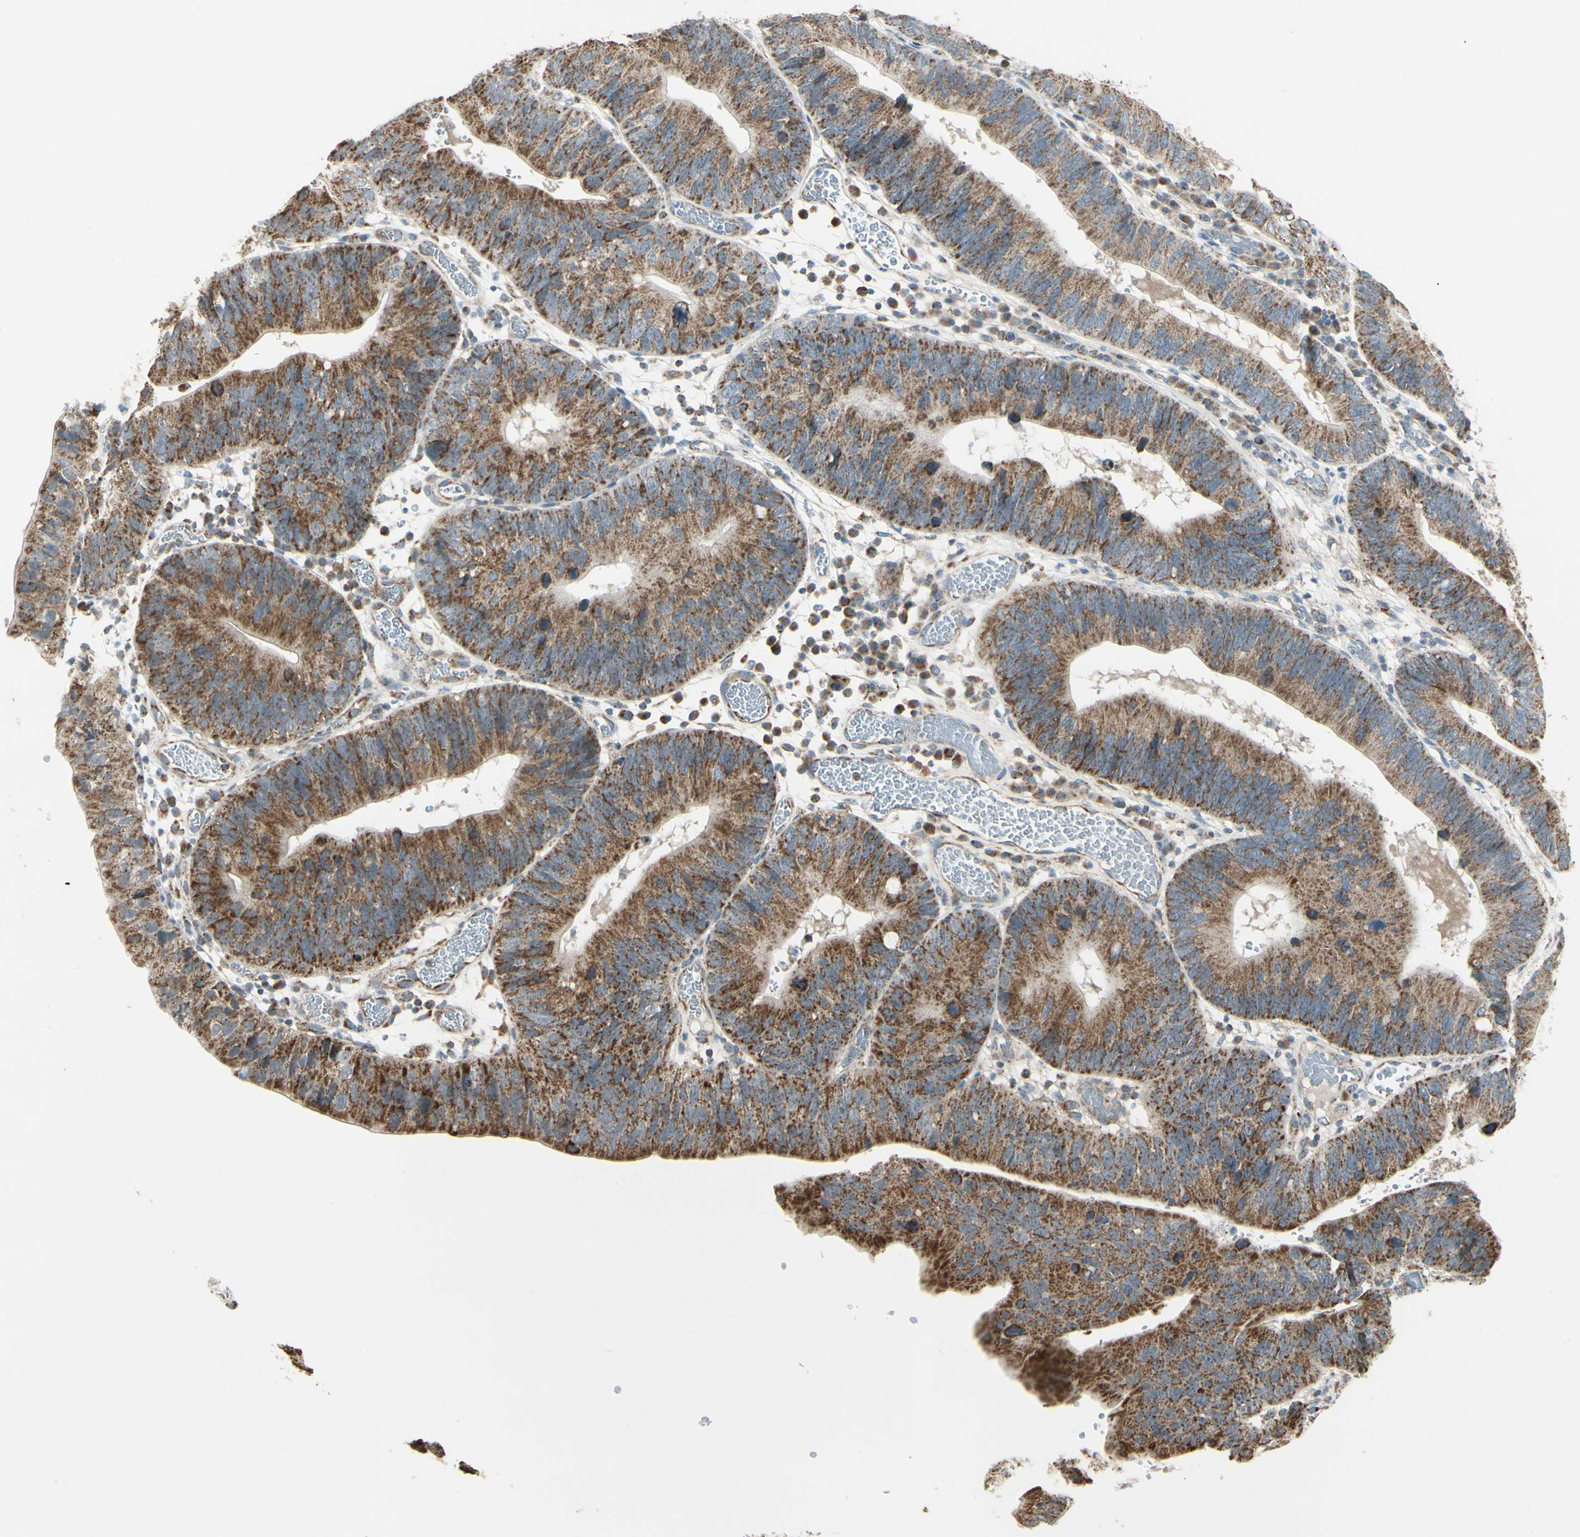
{"staining": {"intensity": "strong", "quantity": ">75%", "location": "cytoplasmic/membranous"}, "tissue": "stomach cancer", "cell_type": "Tumor cells", "image_type": "cancer", "snomed": [{"axis": "morphology", "description": "Adenocarcinoma, NOS"}, {"axis": "topography", "description": "Stomach"}], "caption": "Strong cytoplasmic/membranous protein staining is appreciated in about >75% of tumor cells in stomach adenocarcinoma. (Stains: DAB (3,3'-diaminobenzidine) in brown, nuclei in blue, Microscopy: brightfield microscopy at high magnification).", "gene": "ANKS6", "patient": {"sex": "male", "age": 59}}